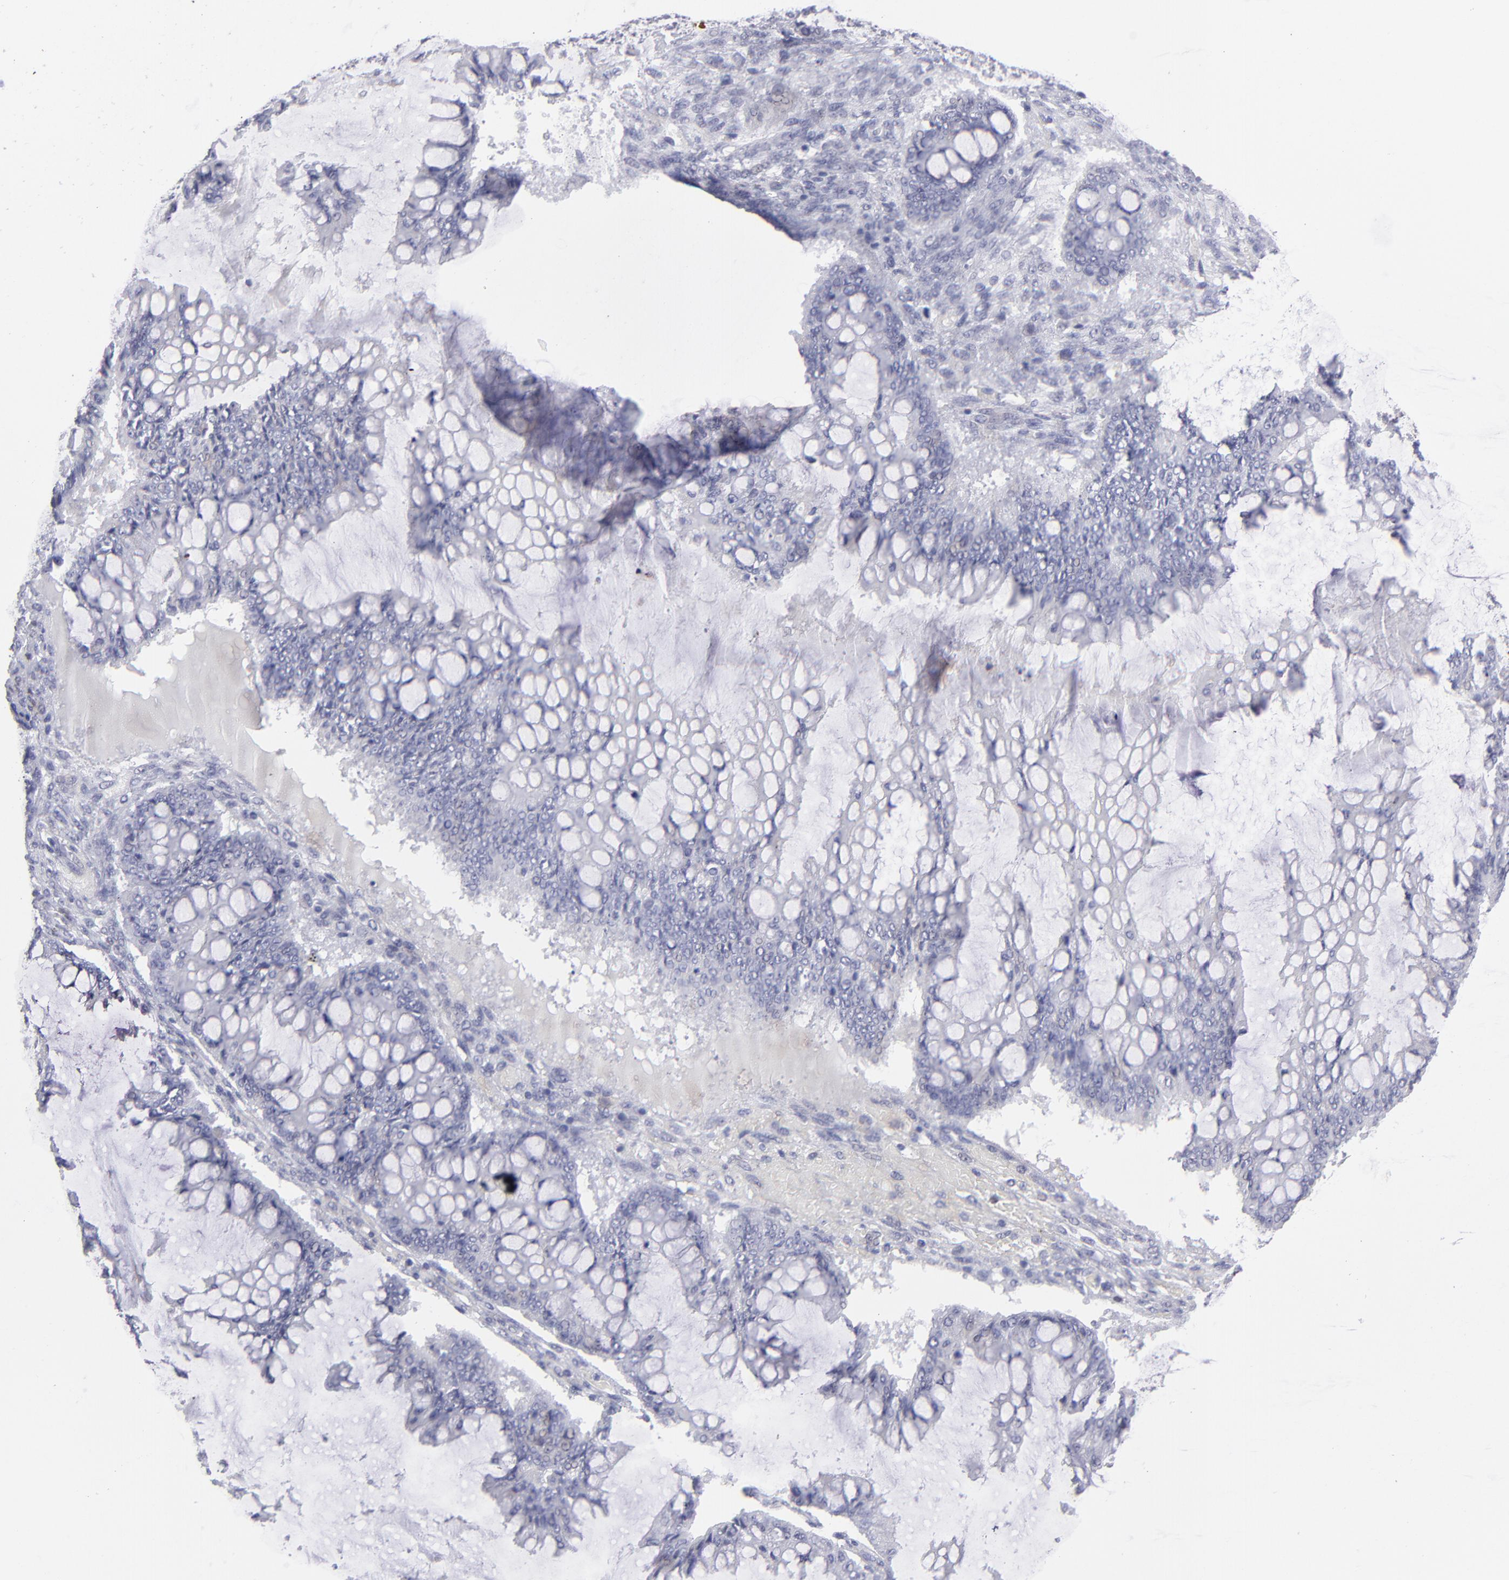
{"staining": {"intensity": "negative", "quantity": "none", "location": "none"}, "tissue": "ovarian cancer", "cell_type": "Tumor cells", "image_type": "cancer", "snomed": [{"axis": "morphology", "description": "Cystadenocarcinoma, mucinous, NOS"}, {"axis": "topography", "description": "Ovary"}], "caption": "Tumor cells show no significant protein positivity in ovarian mucinous cystadenocarcinoma. (Stains: DAB immunohistochemistry with hematoxylin counter stain, Microscopy: brightfield microscopy at high magnification).", "gene": "ALDOB", "patient": {"sex": "female", "age": 73}}